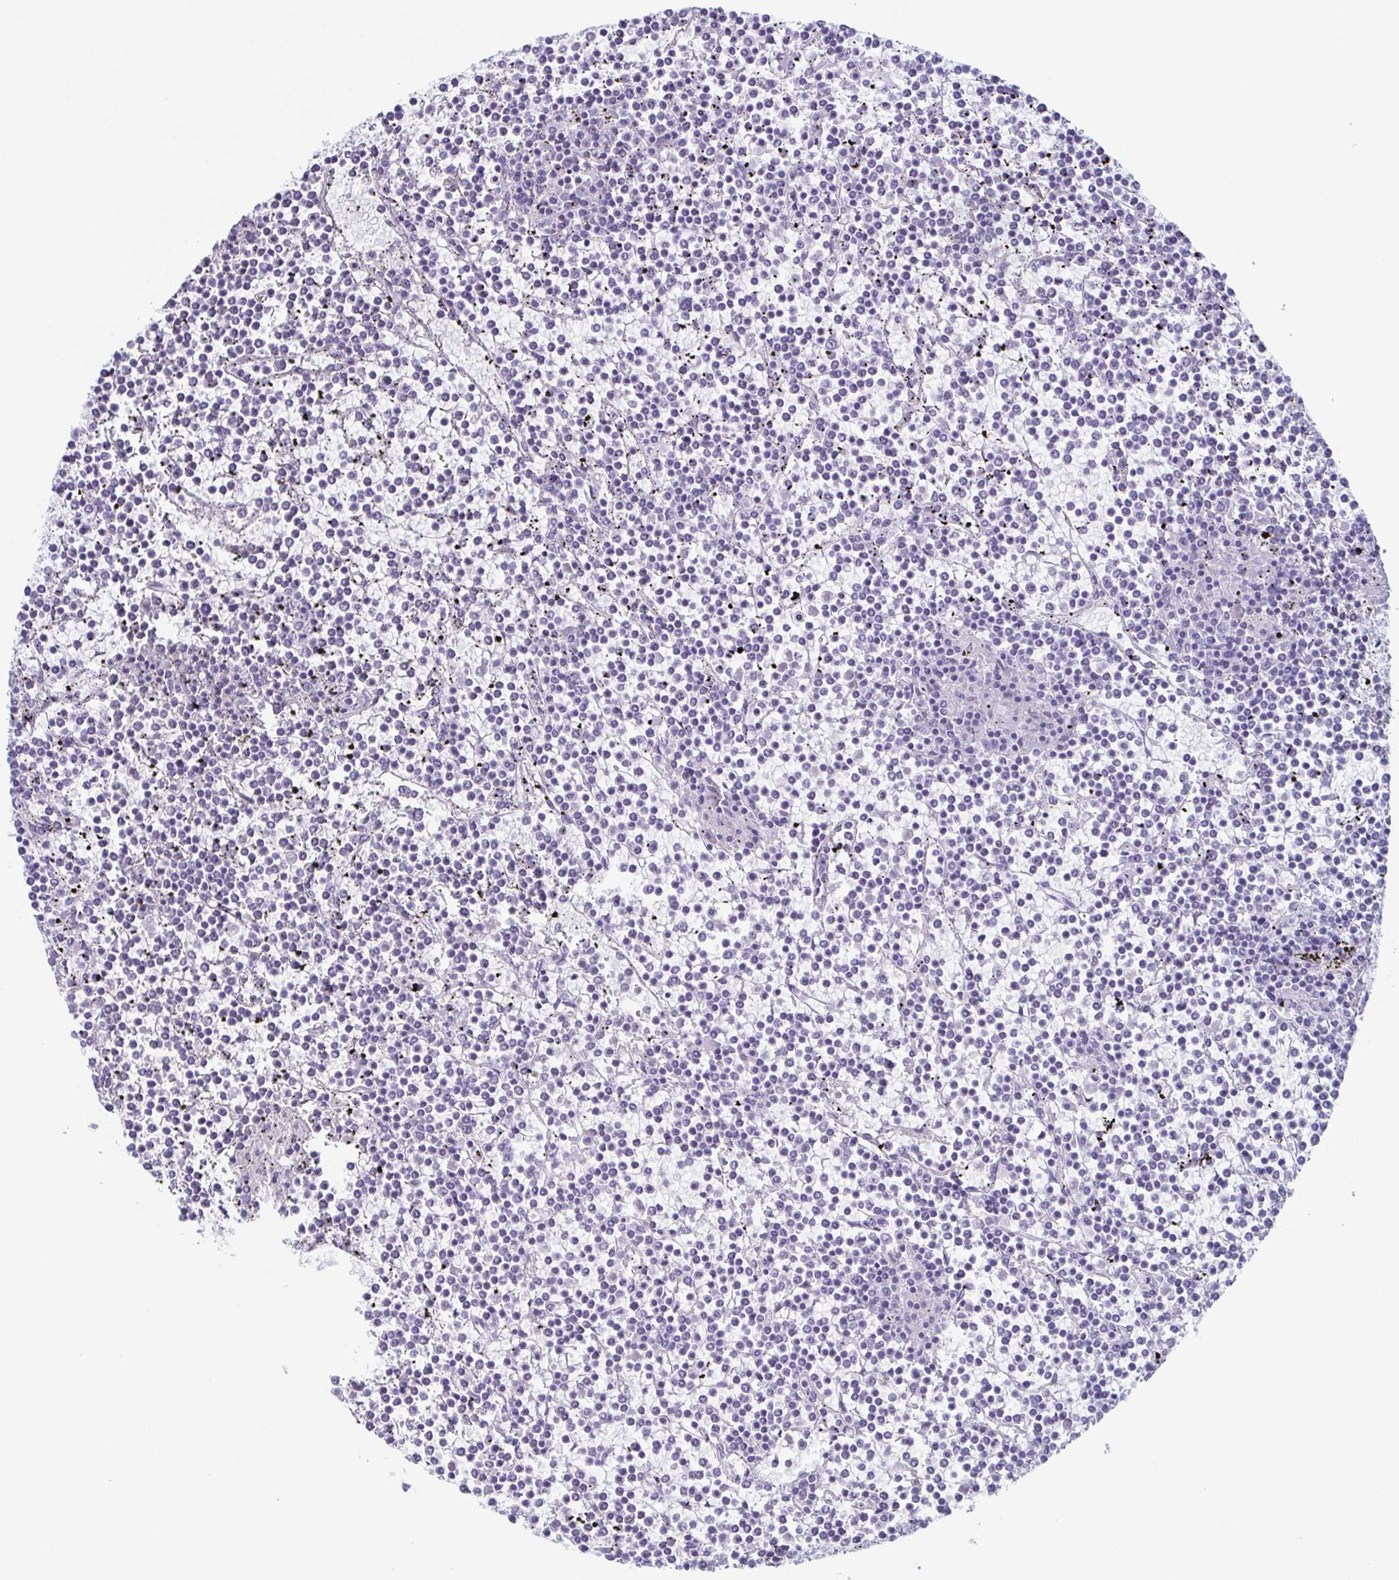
{"staining": {"intensity": "negative", "quantity": "none", "location": "none"}, "tissue": "lymphoma", "cell_type": "Tumor cells", "image_type": "cancer", "snomed": [{"axis": "morphology", "description": "Malignant lymphoma, non-Hodgkin's type, Low grade"}, {"axis": "topography", "description": "Spleen"}], "caption": "Protein analysis of lymphoma exhibits no significant positivity in tumor cells.", "gene": "ENKUR", "patient": {"sex": "female", "age": 19}}